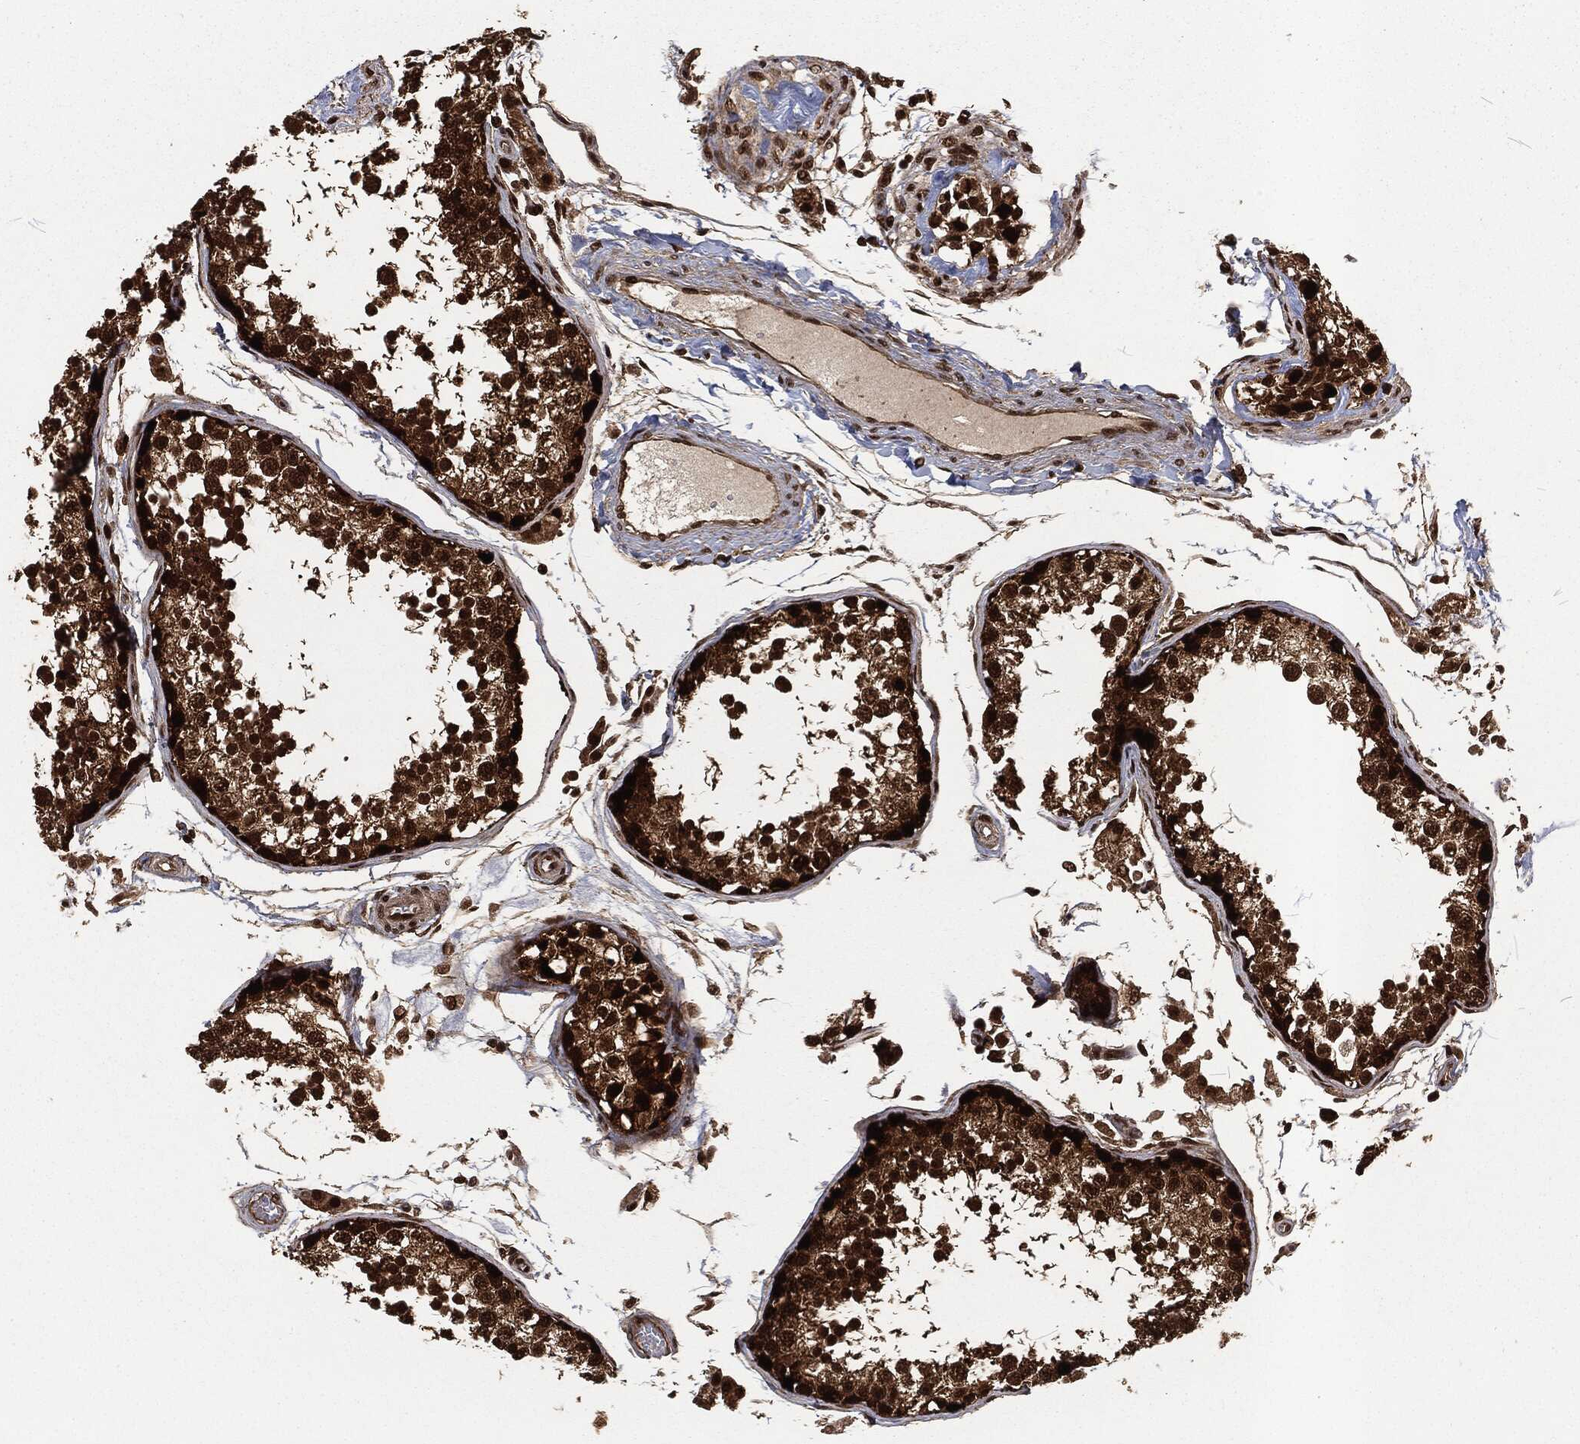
{"staining": {"intensity": "strong", "quantity": ">75%", "location": "cytoplasmic/membranous,nuclear"}, "tissue": "testis", "cell_type": "Cells in seminiferous ducts", "image_type": "normal", "snomed": [{"axis": "morphology", "description": "Normal tissue, NOS"}, {"axis": "topography", "description": "Testis"}], "caption": "Brown immunohistochemical staining in unremarkable human testis demonstrates strong cytoplasmic/membranous,nuclear expression in about >75% of cells in seminiferous ducts. (Brightfield microscopy of DAB IHC at high magnification).", "gene": "NGRN", "patient": {"sex": "male", "age": 29}}